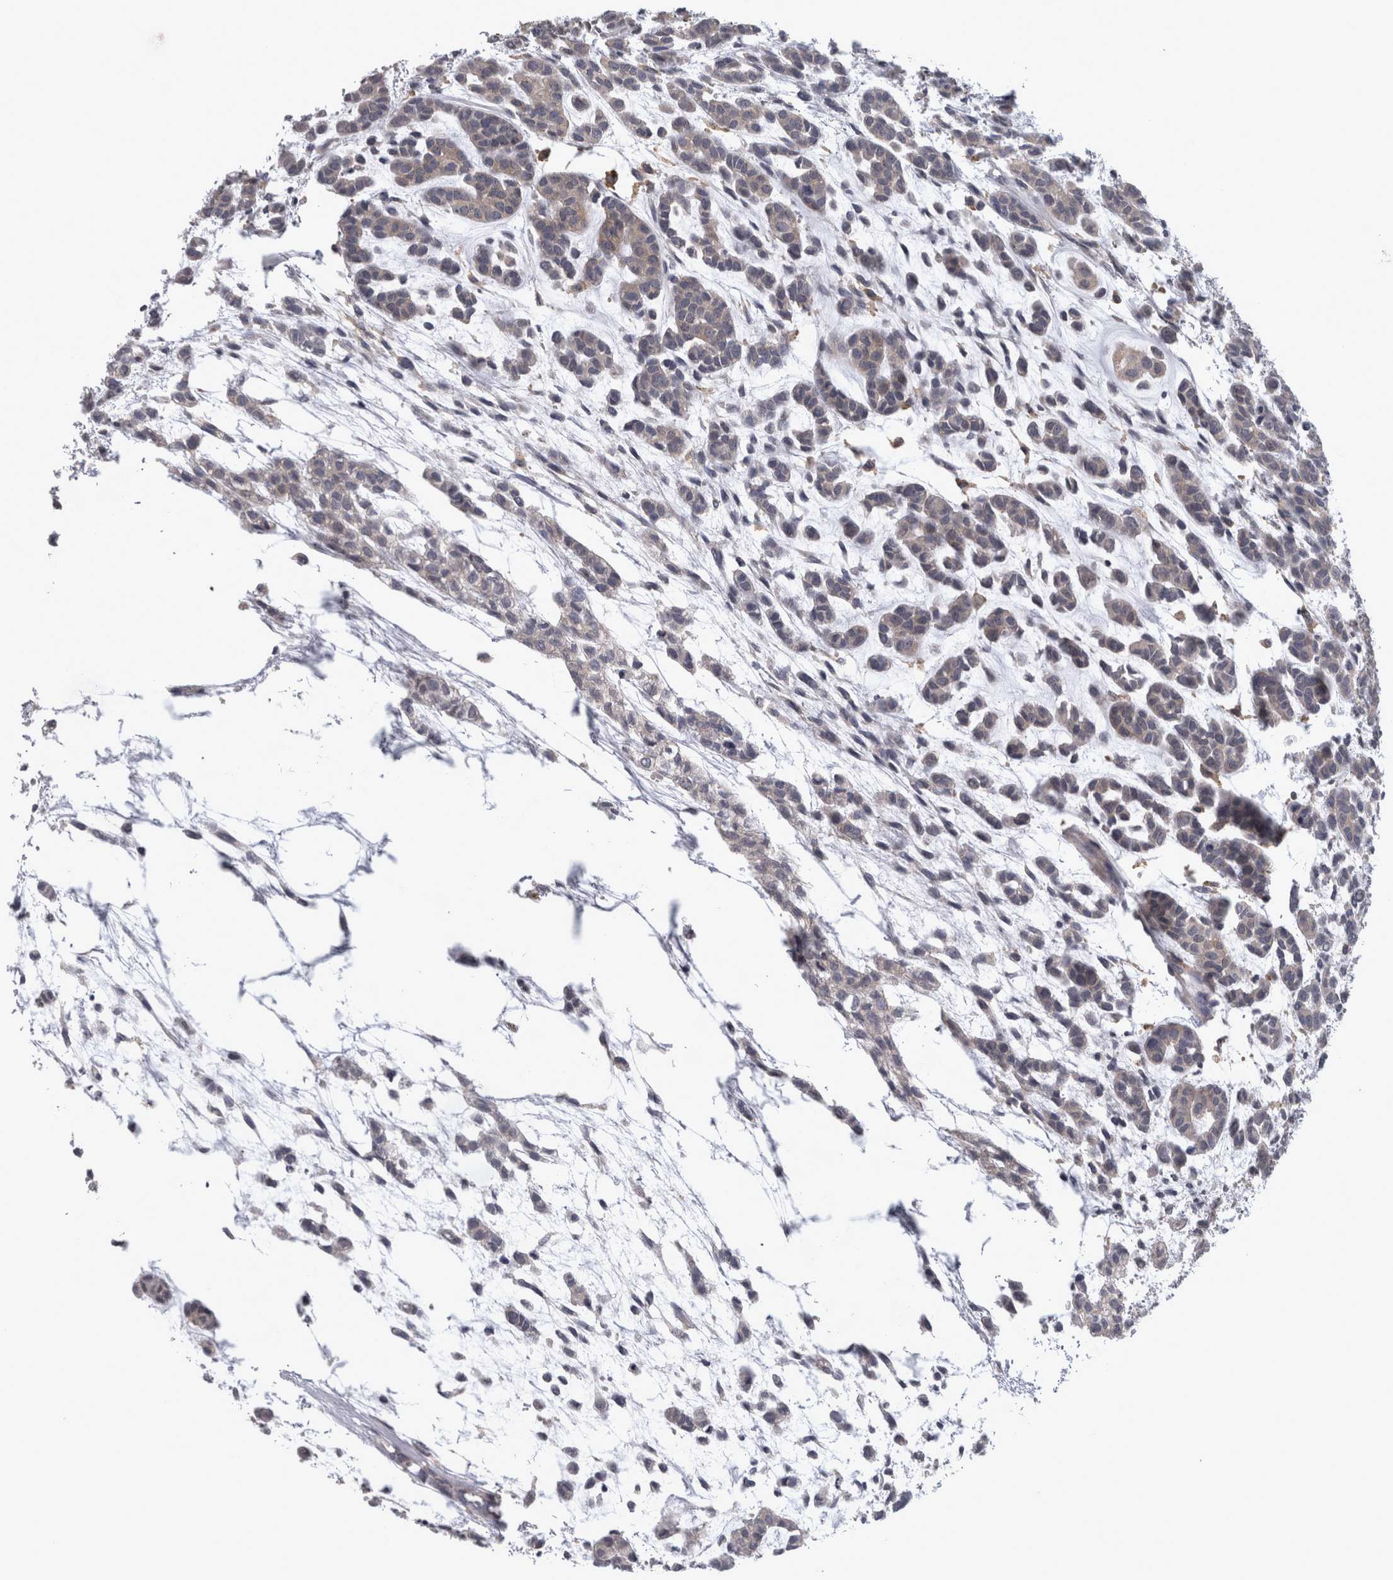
{"staining": {"intensity": "negative", "quantity": "none", "location": "none"}, "tissue": "head and neck cancer", "cell_type": "Tumor cells", "image_type": "cancer", "snomed": [{"axis": "morphology", "description": "Adenocarcinoma, NOS"}, {"axis": "morphology", "description": "Adenoma, NOS"}, {"axis": "topography", "description": "Head-Neck"}], "caption": "Immunohistochemistry (IHC) micrograph of neoplastic tissue: human adenocarcinoma (head and neck) stained with DAB (3,3'-diaminobenzidine) shows no significant protein expression in tumor cells.", "gene": "PRKCI", "patient": {"sex": "female", "age": 55}}